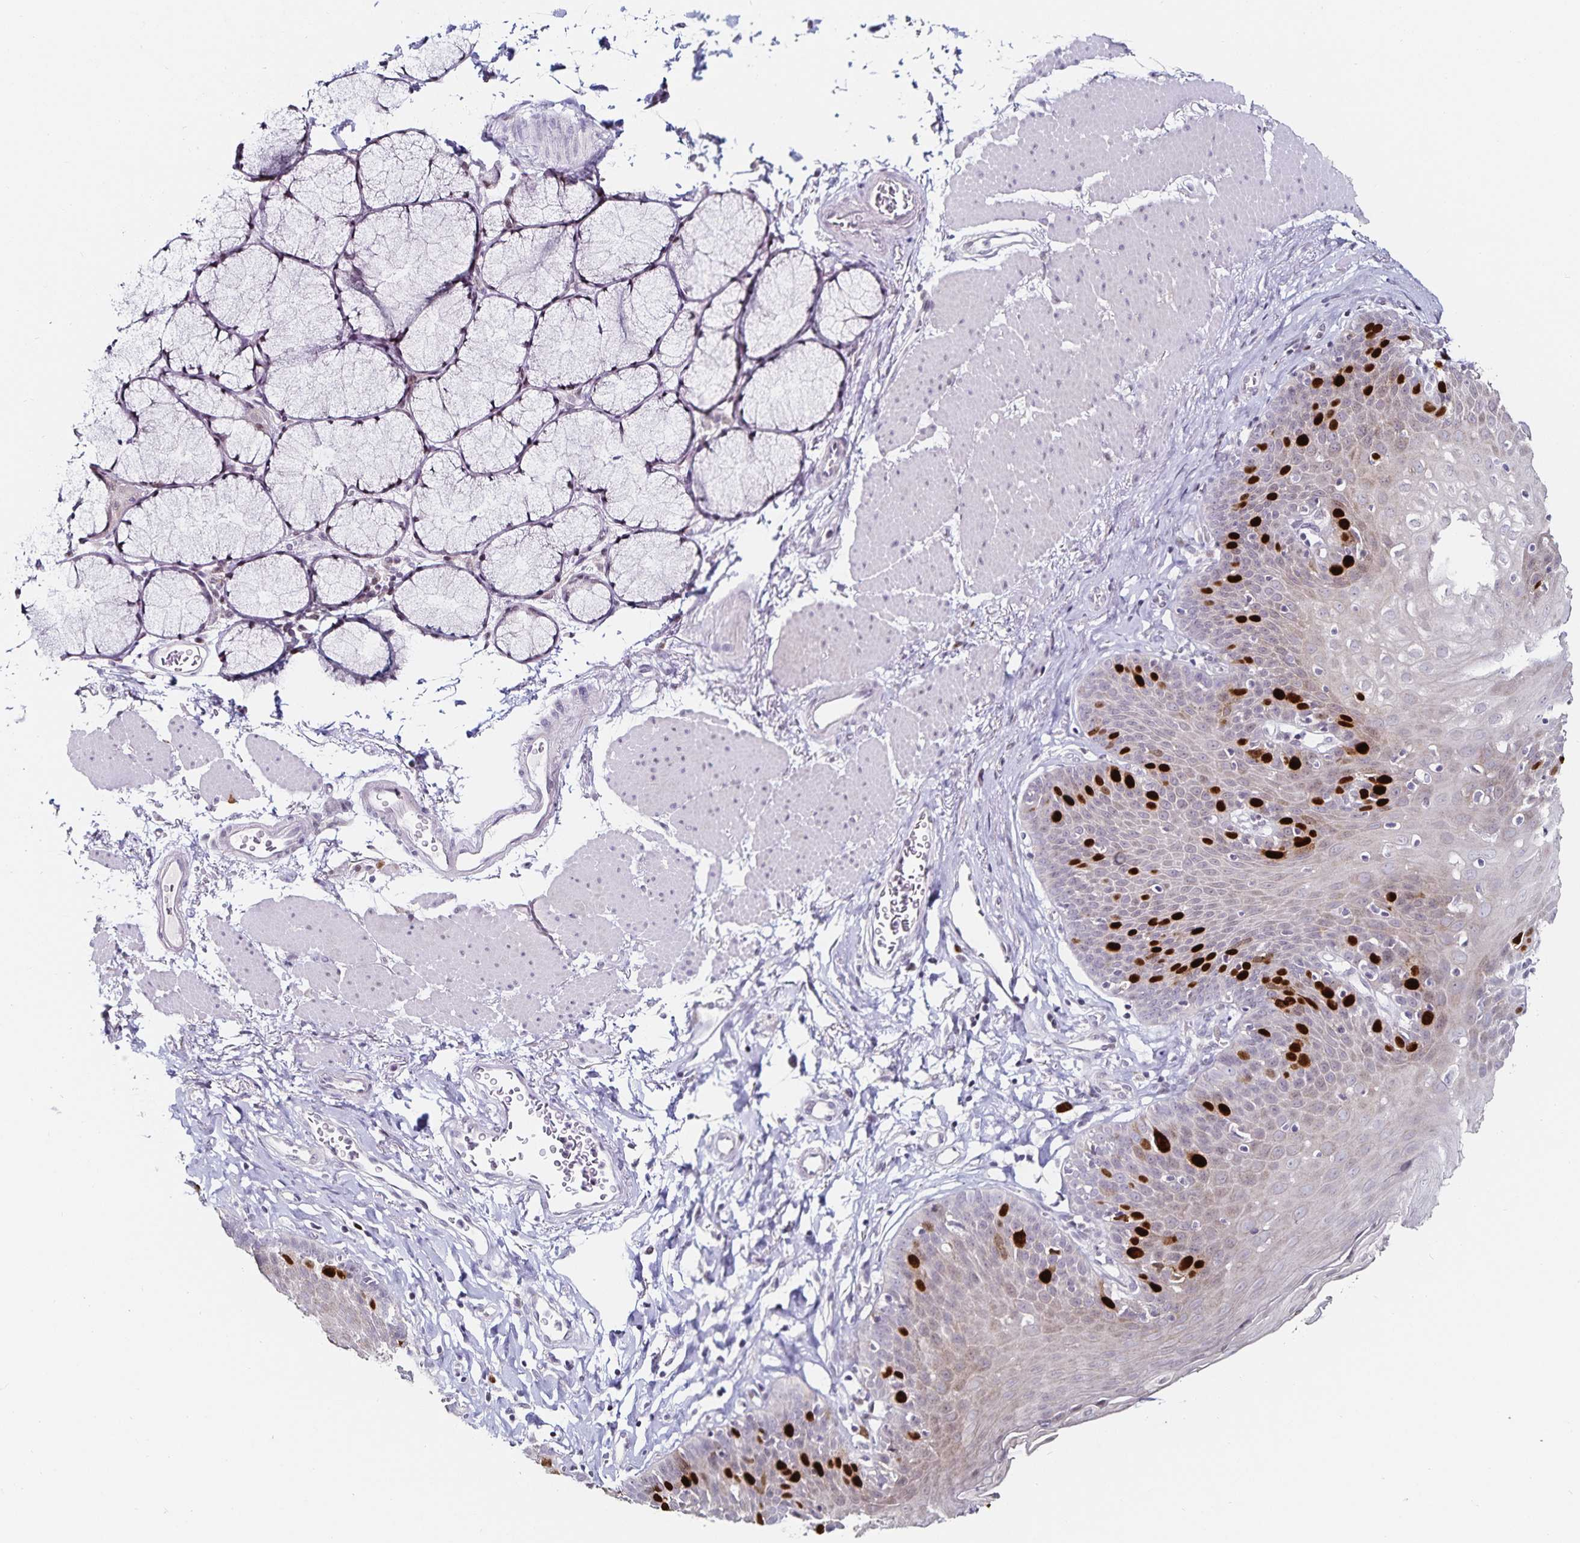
{"staining": {"intensity": "strong", "quantity": "<25%", "location": "nuclear"}, "tissue": "esophagus", "cell_type": "Squamous epithelial cells", "image_type": "normal", "snomed": [{"axis": "morphology", "description": "Normal tissue, NOS"}, {"axis": "topography", "description": "Esophagus"}], "caption": "Immunohistochemistry histopathology image of benign human esophagus stained for a protein (brown), which shows medium levels of strong nuclear positivity in approximately <25% of squamous epithelial cells.", "gene": "ANLN", "patient": {"sex": "female", "age": 81}}